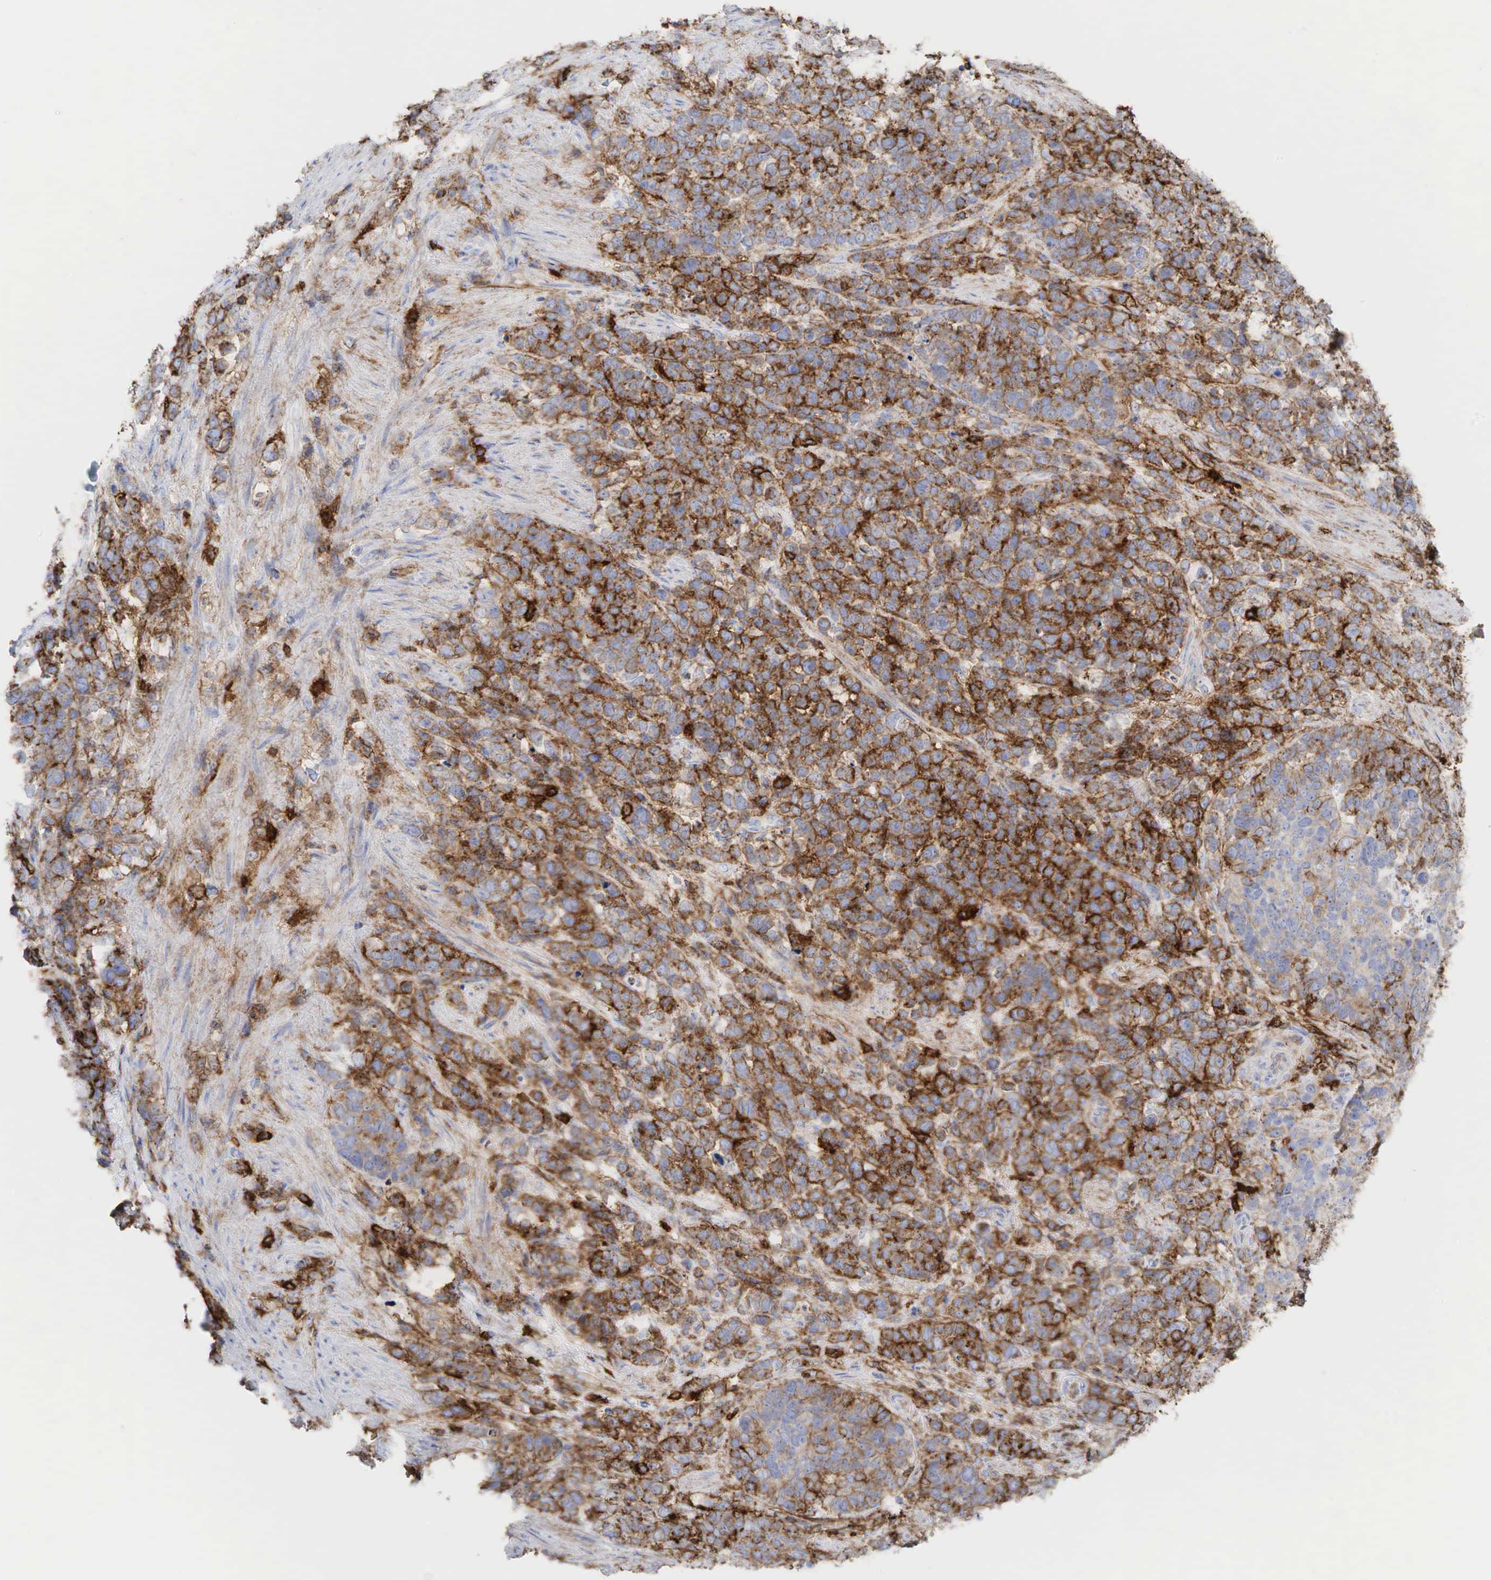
{"staining": {"intensity": "moderate", "quantity": "25%-75%", "location": "cytoplasmic/membranous"}, "tissue": "stomach cancer", "cell_type": "Tumor cells", "image_type": "cancer", "snomed": [{"axis": "morphology", "description": "Adenocarcinoma, NOS"}, {"axis": "topography", "description": "Stomach, upper"}], "caption": "This photomicrograph exhibits immunohistochemistry staining of stomach cancer (adenocarcinoma), with medium moderate cytoplasmic/membranous expression in approximately 25%-75% of tumor cells.", "gene": "CD44", "patient": {"sex": "male", "age": 71}}